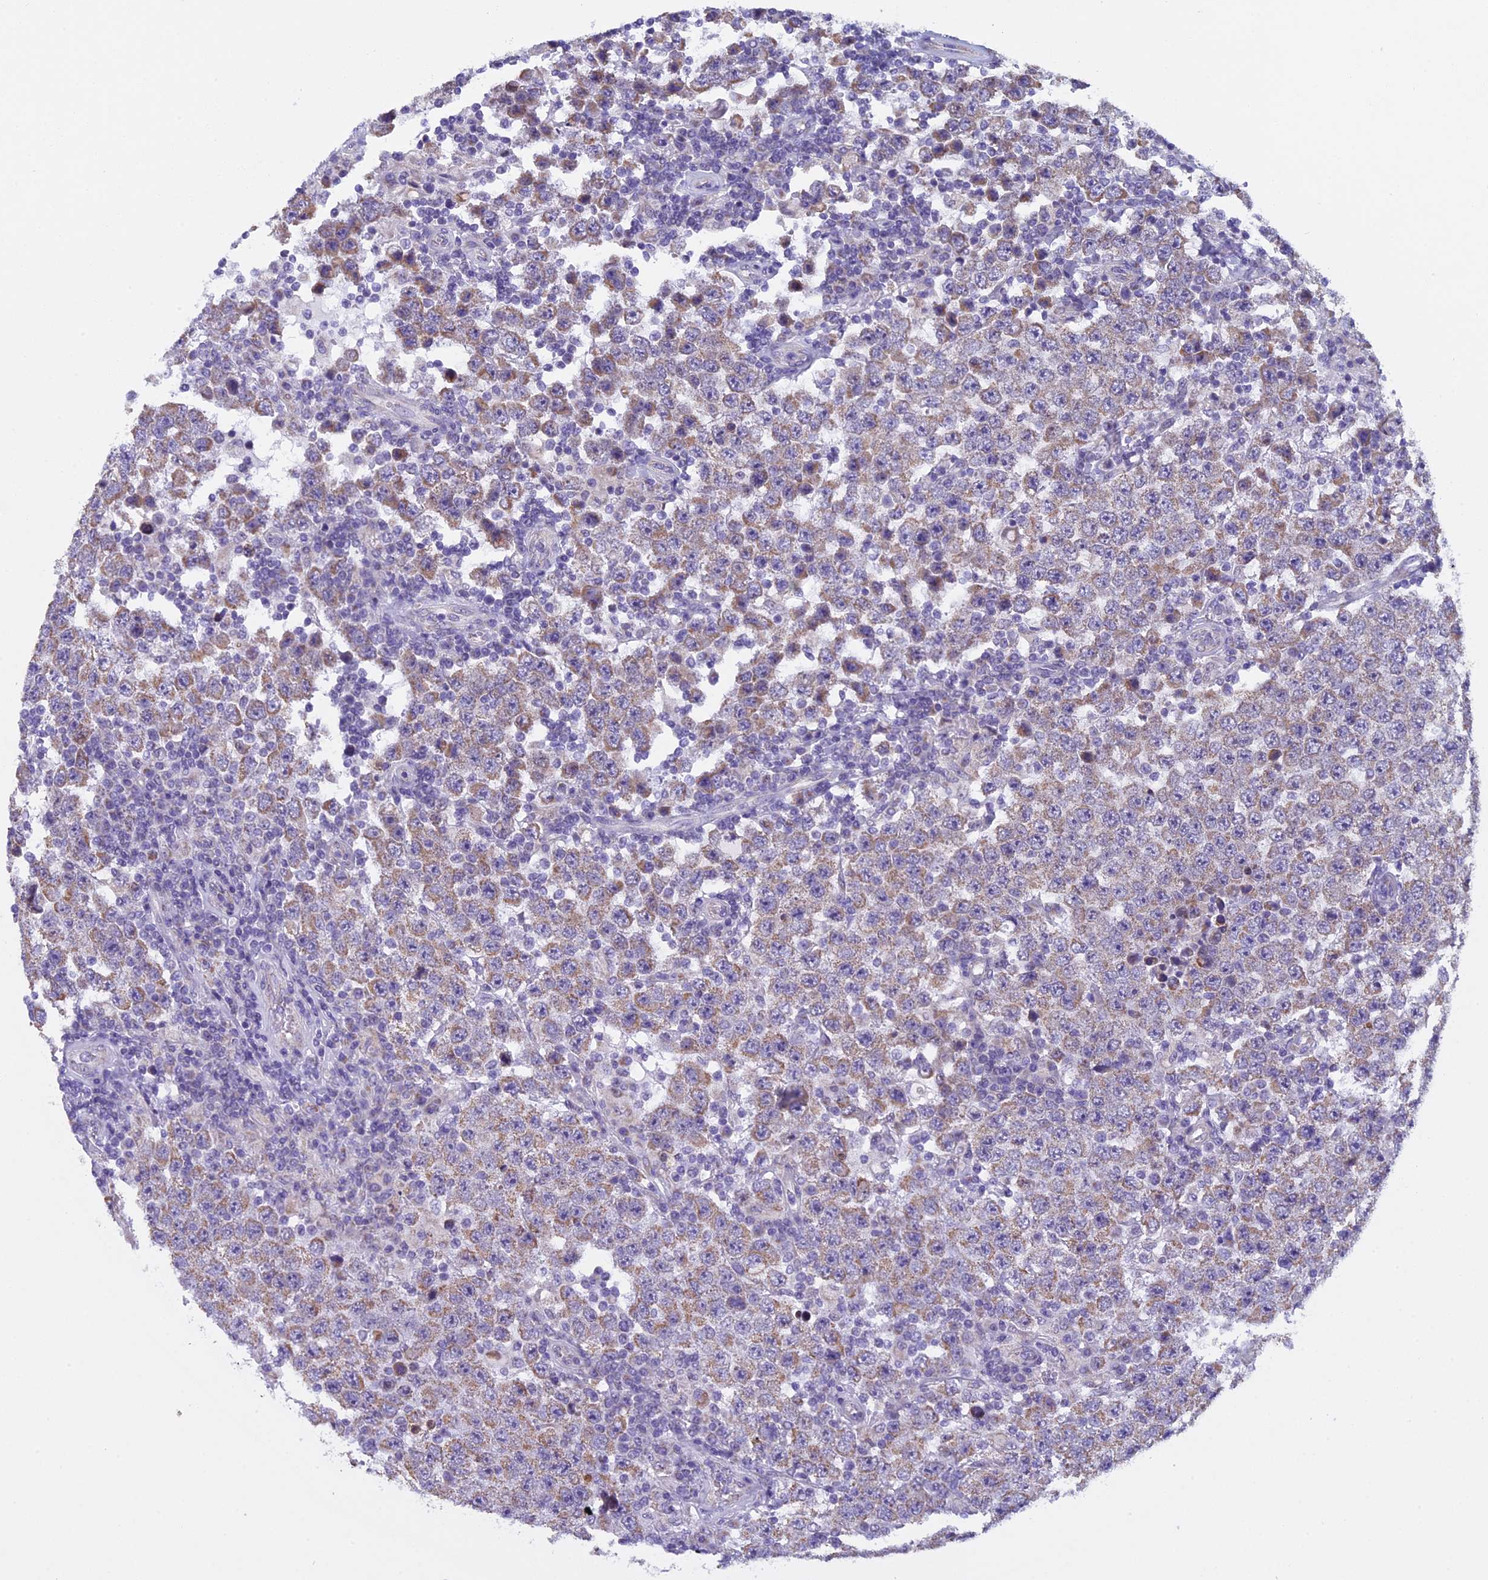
{"staining": {"intensity": "moderate", "quantity": ">75%", "location": "cytoplasmic/membranous"}, "tissue": "testis cancer", "cell_type": "Tumor cells", "image_type": "cancer", "snomed": [{"axis": "morphology", "description": "Normal tissue, NOS"}, {"axis": "morphology", "description": "Urothelial carcinoma, High grade"}, {"axis": "morphology", "description": "Seminoma, NOS"}, {"axis": "morphology", "description": "Carcinoma, Embryonal, NOS"}, {"axis": "topography", "description": "Urinary bladder"}, {"axis": "topography", "description": "Testis"}], "caption": "The immunohistochemical stain labels moderate cytoplasmic/membranous positivity in tumor cells of testis seminoma tissue.", "gene": "ZNF317", "patient": {"sex": "male", "age": 41}}